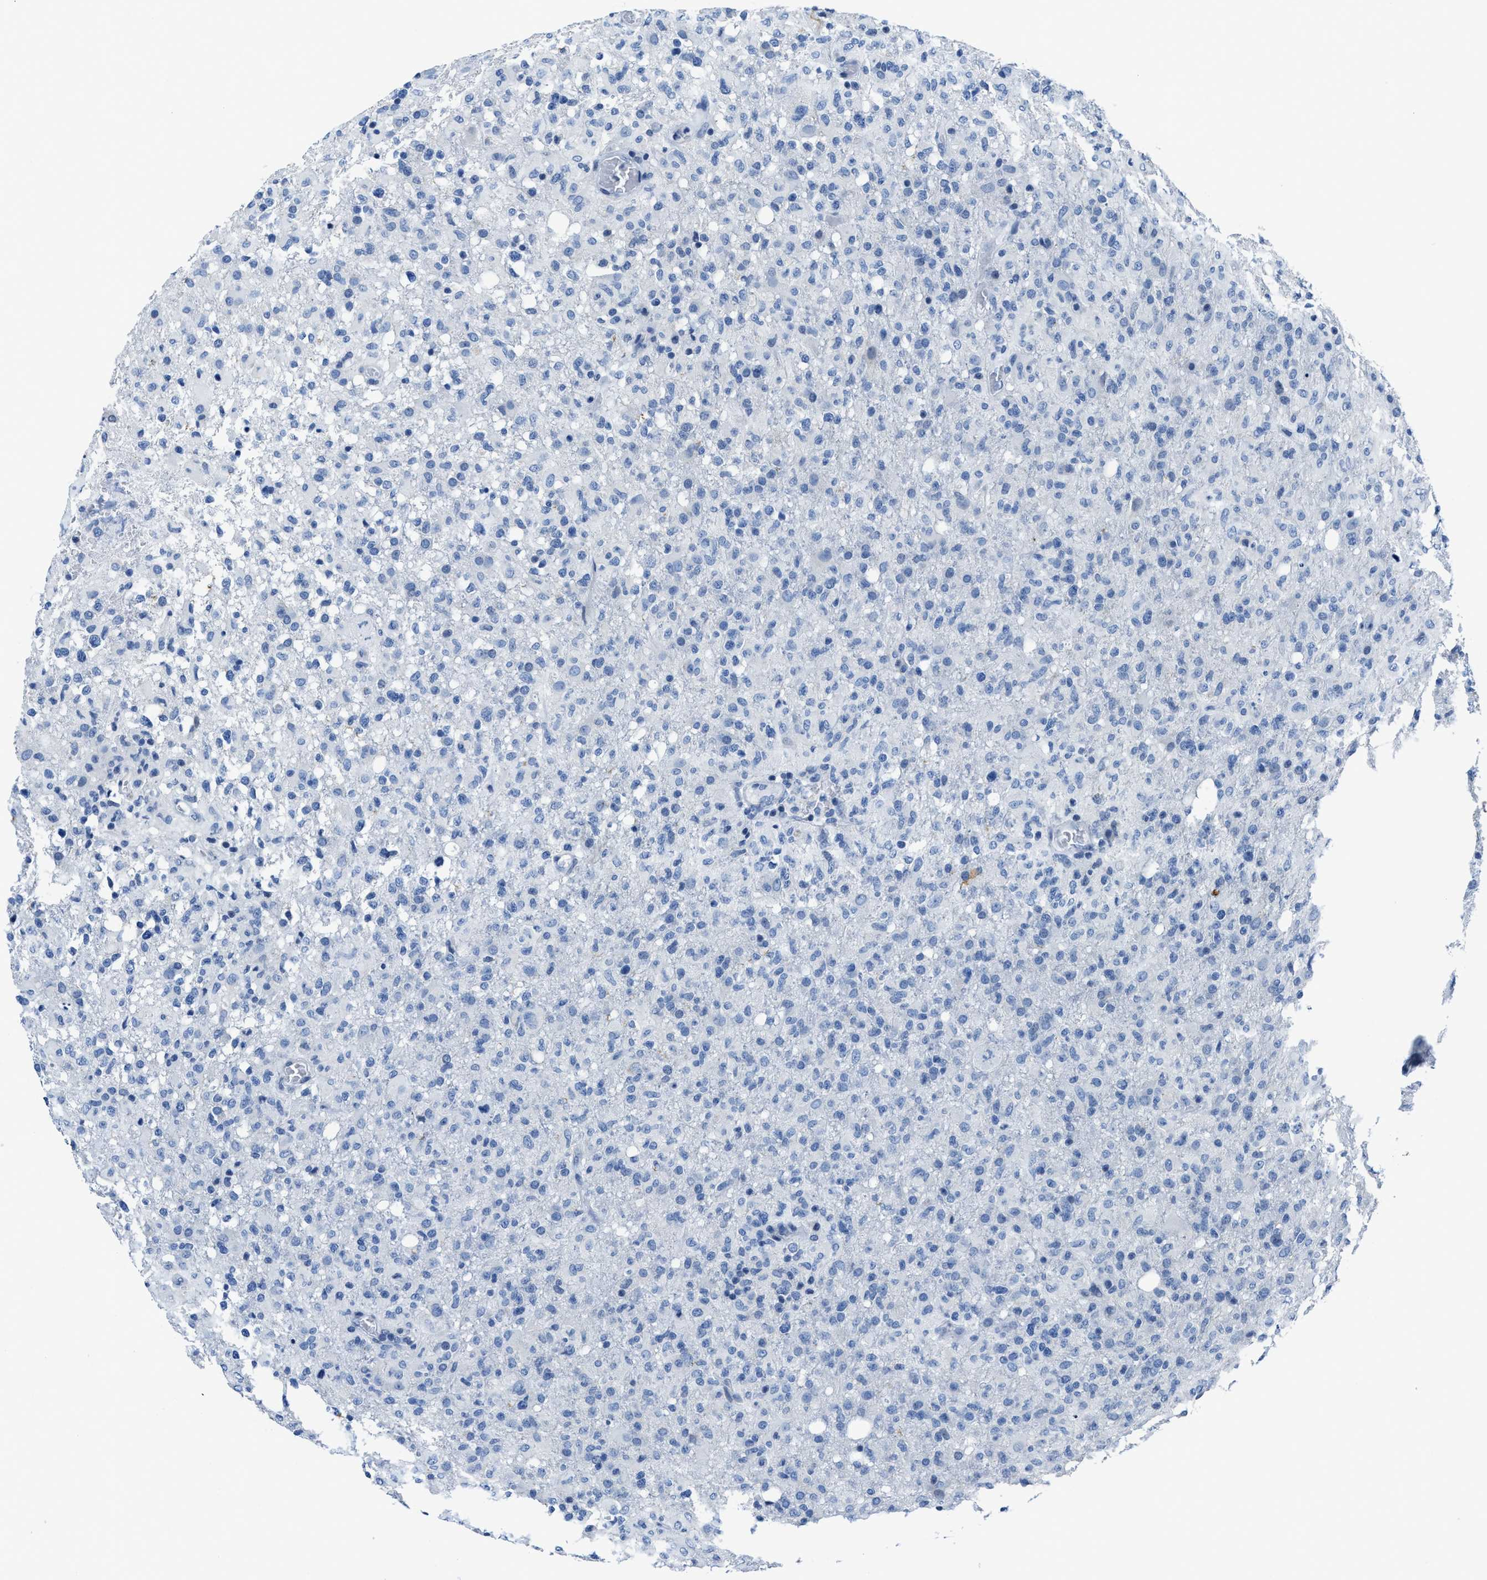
{"staining": {"intensity": "negative", "quantity": "none", "location": "none"}, "tissue": "glioma", "cell_type": "Tumor cells", "image_type": "cancer", "snomed": [{"axis": "morphology", "description": "Glioma, malignant, High grade"}, {"axis": "topography", "description": "Brain"}], "caption": "The photomicrograph exhibits no significant staining in tumor cells of glioma.", "gene": "ASZ1", "patient": {"sex": "female", "age": 57}}